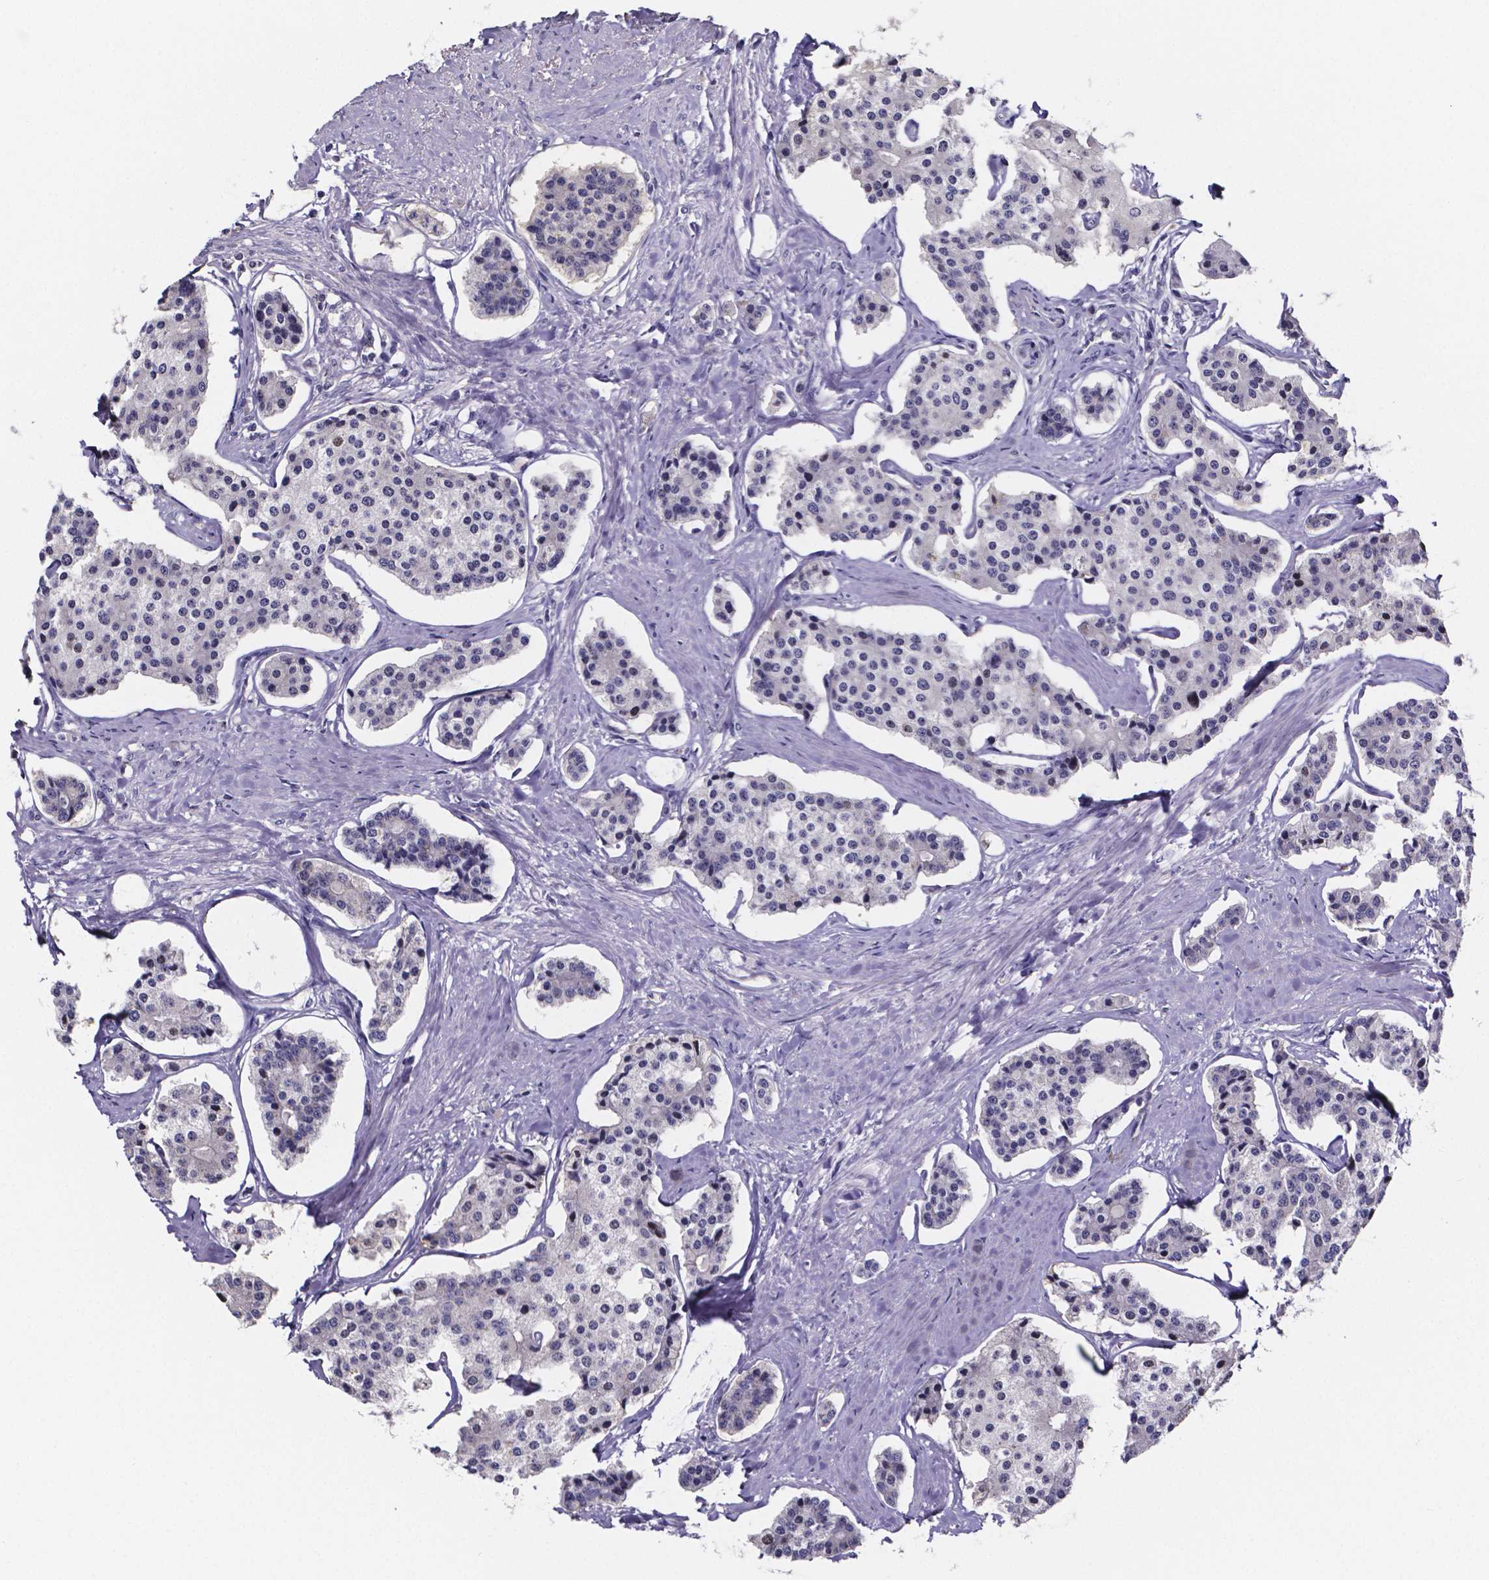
{"staining": {"intensity": "negative", "quantity": "none", "location": "none"}, "tissue": "carcinoid", "cell_type": "Tumor cells", "image_type": "cancer", "snomed": [{"axis": "morphology", "description": "Carcinoid, malignant, NOS"}, {"axis": "topography", "description": "Small intestine"}], "caption": "Immunohistochemical staining of human carcinoid (malignant) demonstrates no significant positivity in tumor cells. Brightfield microscopy of immunohistochemistry (IHC) stained with DAB (3,3'-diaminobenzidine) (brown) and hematoxylin (blue), captured at high magnification.", "gene": "IZUMO1", "patient": {"sex": "female", "age": 65}}